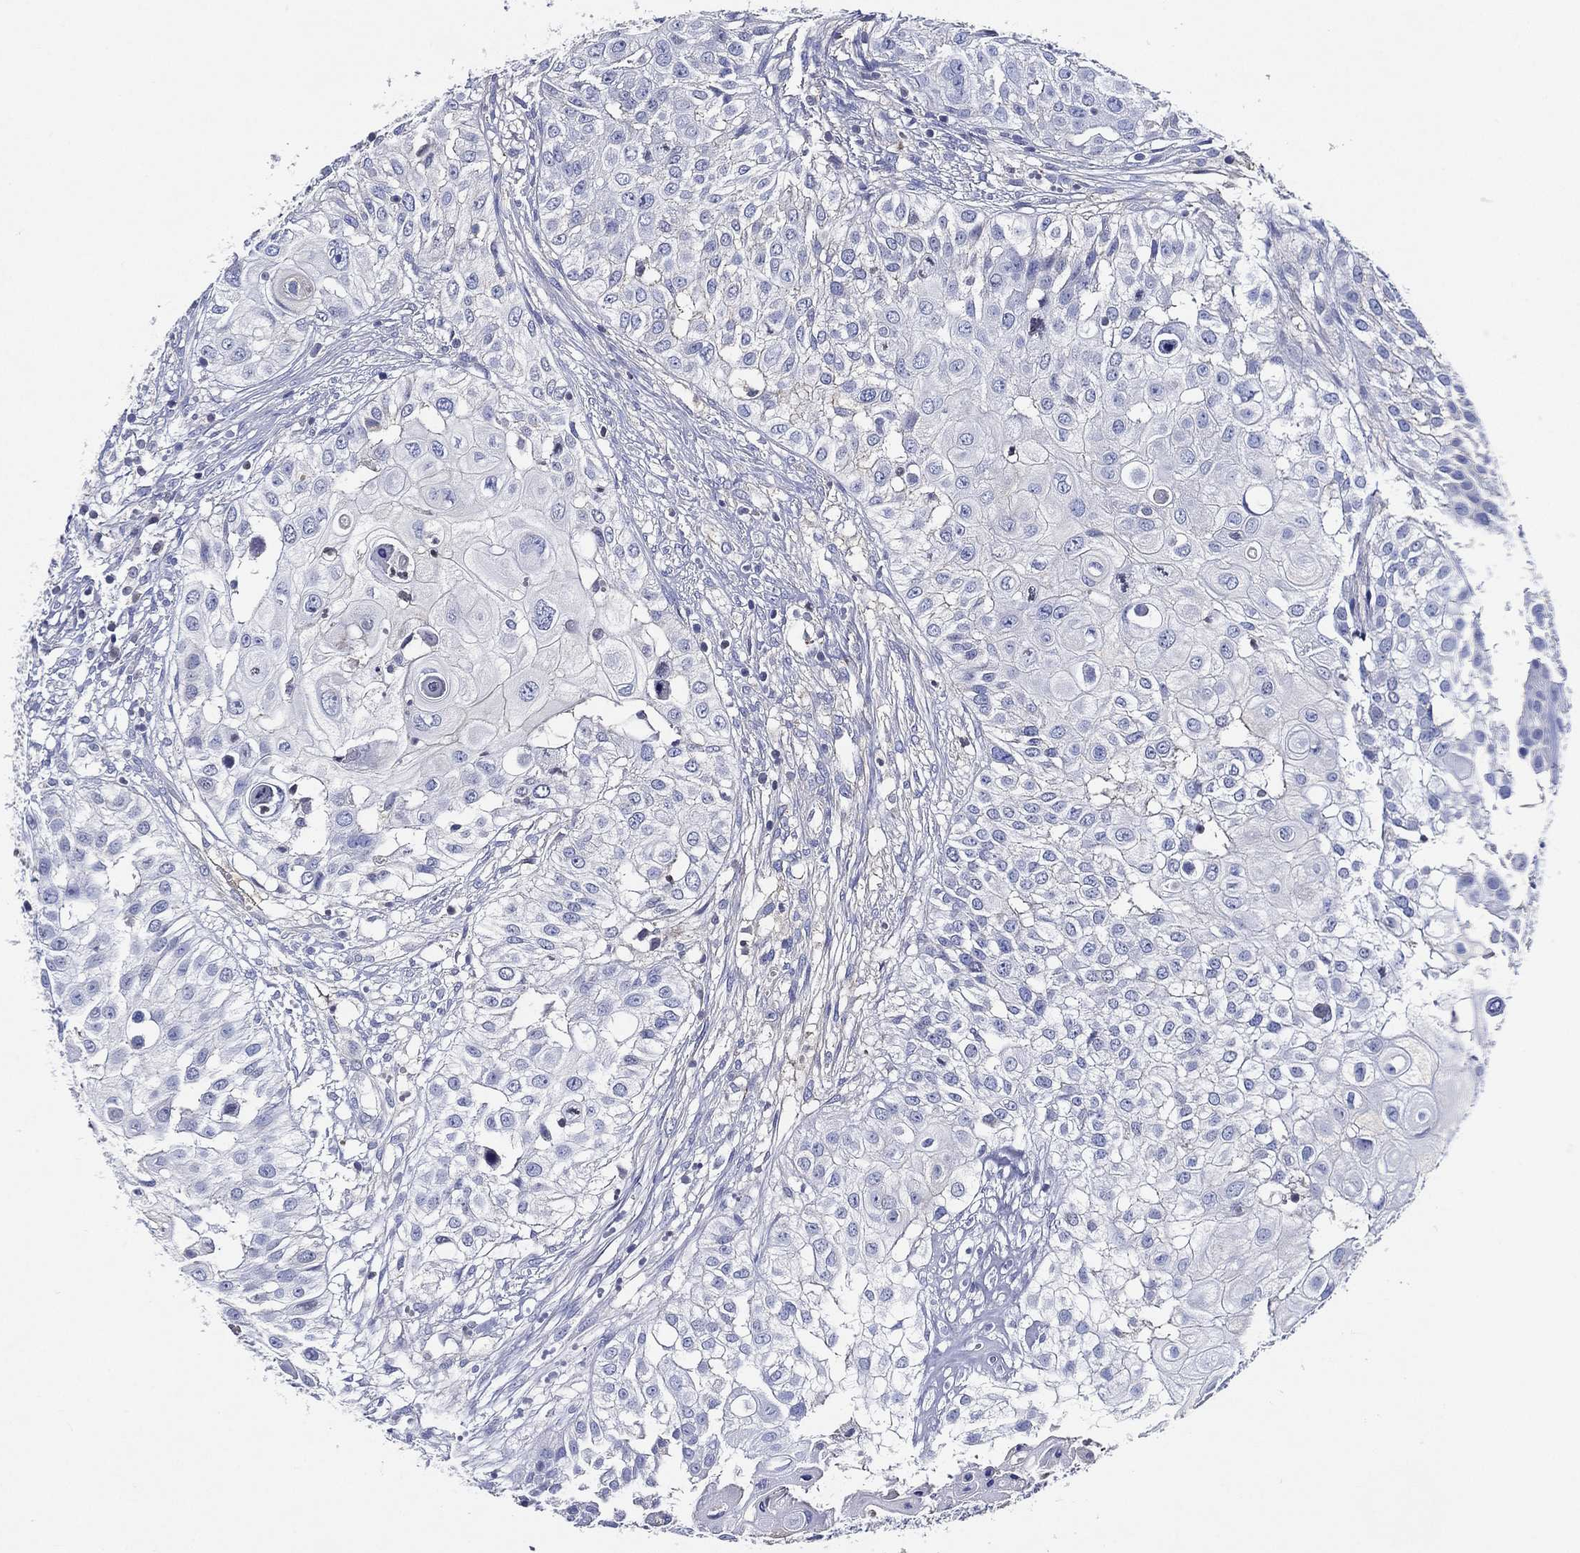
{"staining": {"intensity": "negative", "quantity": "none", "location": "none"}, "tissue": "urothelial cancer", "cell_type": "Tumor cells", "image_type": "cancer", "snomed": [{"axis": "morphology", "description": "Urothelial carcinoma, High grade"}, {"axis": "topography", "description": "Urinary bladder"}], "caption": "The immunohistochemistry histopathology image has no significant staining in tumor cells of urothelial cancer tissue.", "gene": "TMPRSS11D", "patient": {"sex": "female", "age": 79}}